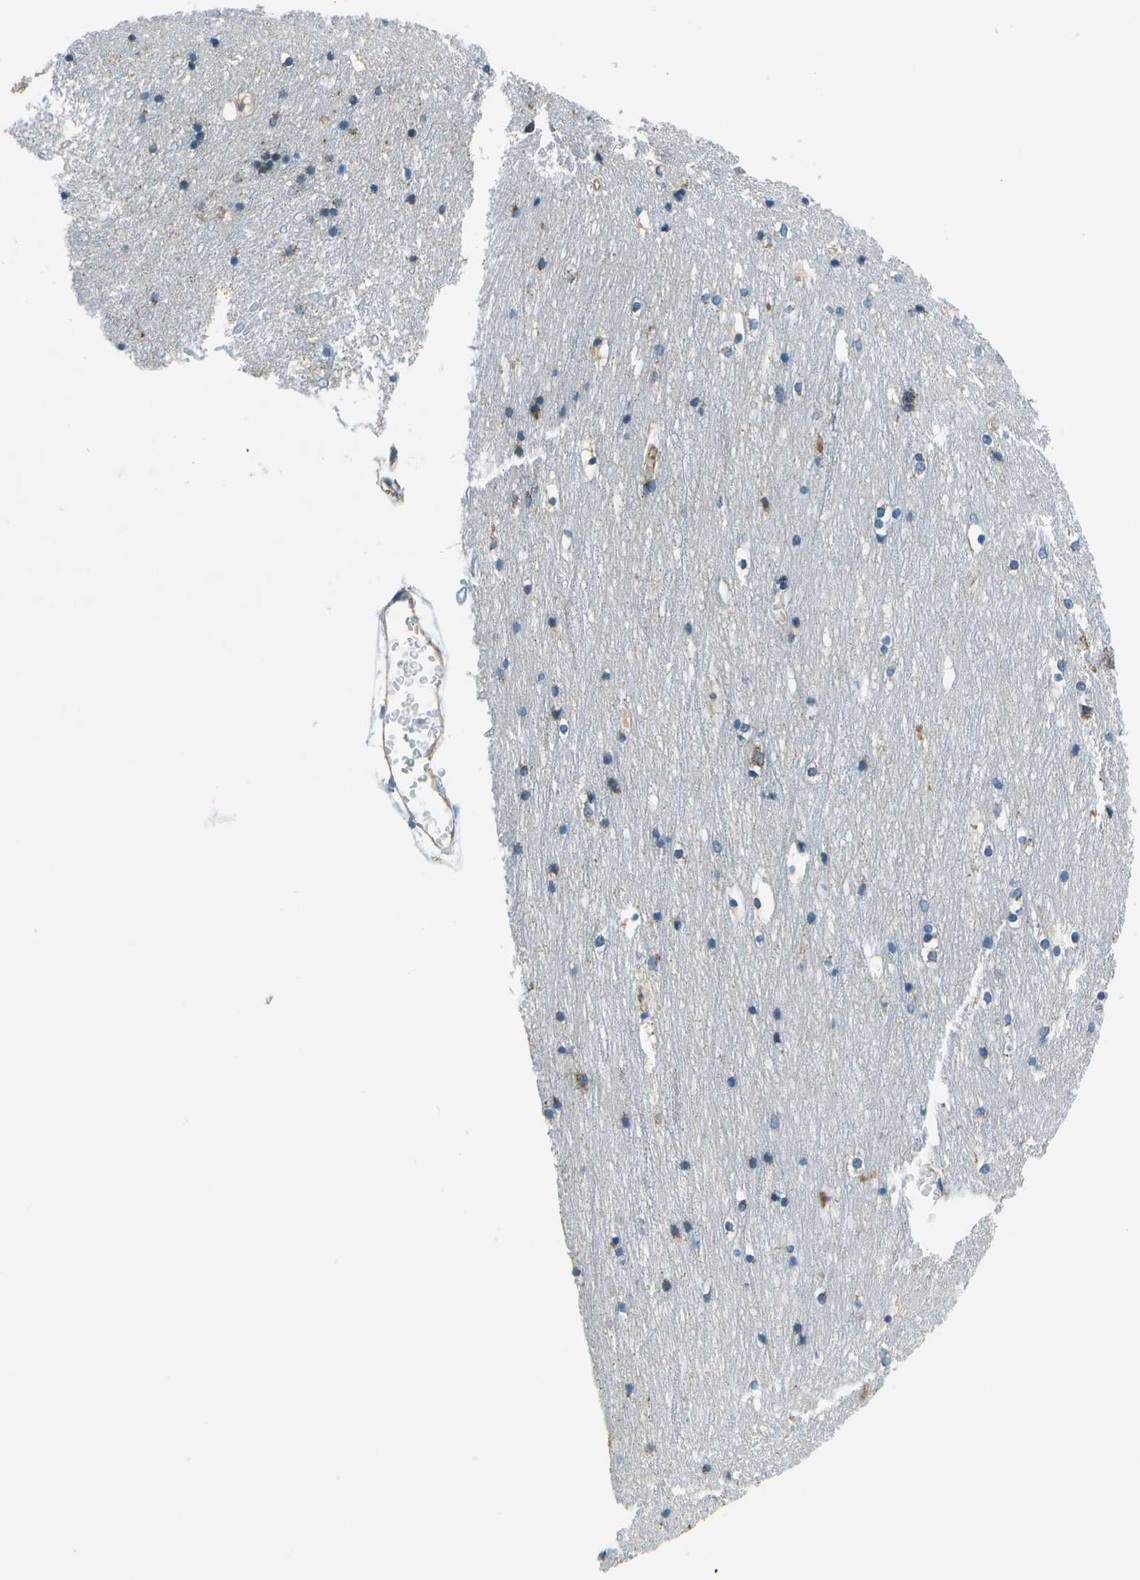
{"staining": {"intensity": "weak", "quantity": ">75%", "location": "cytoplasmic/membranous"}, "tissue": "cerebral cortex", "cell_type": "Endothelial cells", "image_type": "normal", "snomed": [{"axis": "morphology", "description": "Normal tissue, NOS"}, {"axis": "topography", "description": "Cerebral cortex"}], "caption": "The micrograph reveals a brown stain indicating the presence of a protein in the cytoplasmic/membranous of endothelial cells in cerebral cortex.", "gene": "TMEM51", "patient": {"sex": "male", "age": 45}}